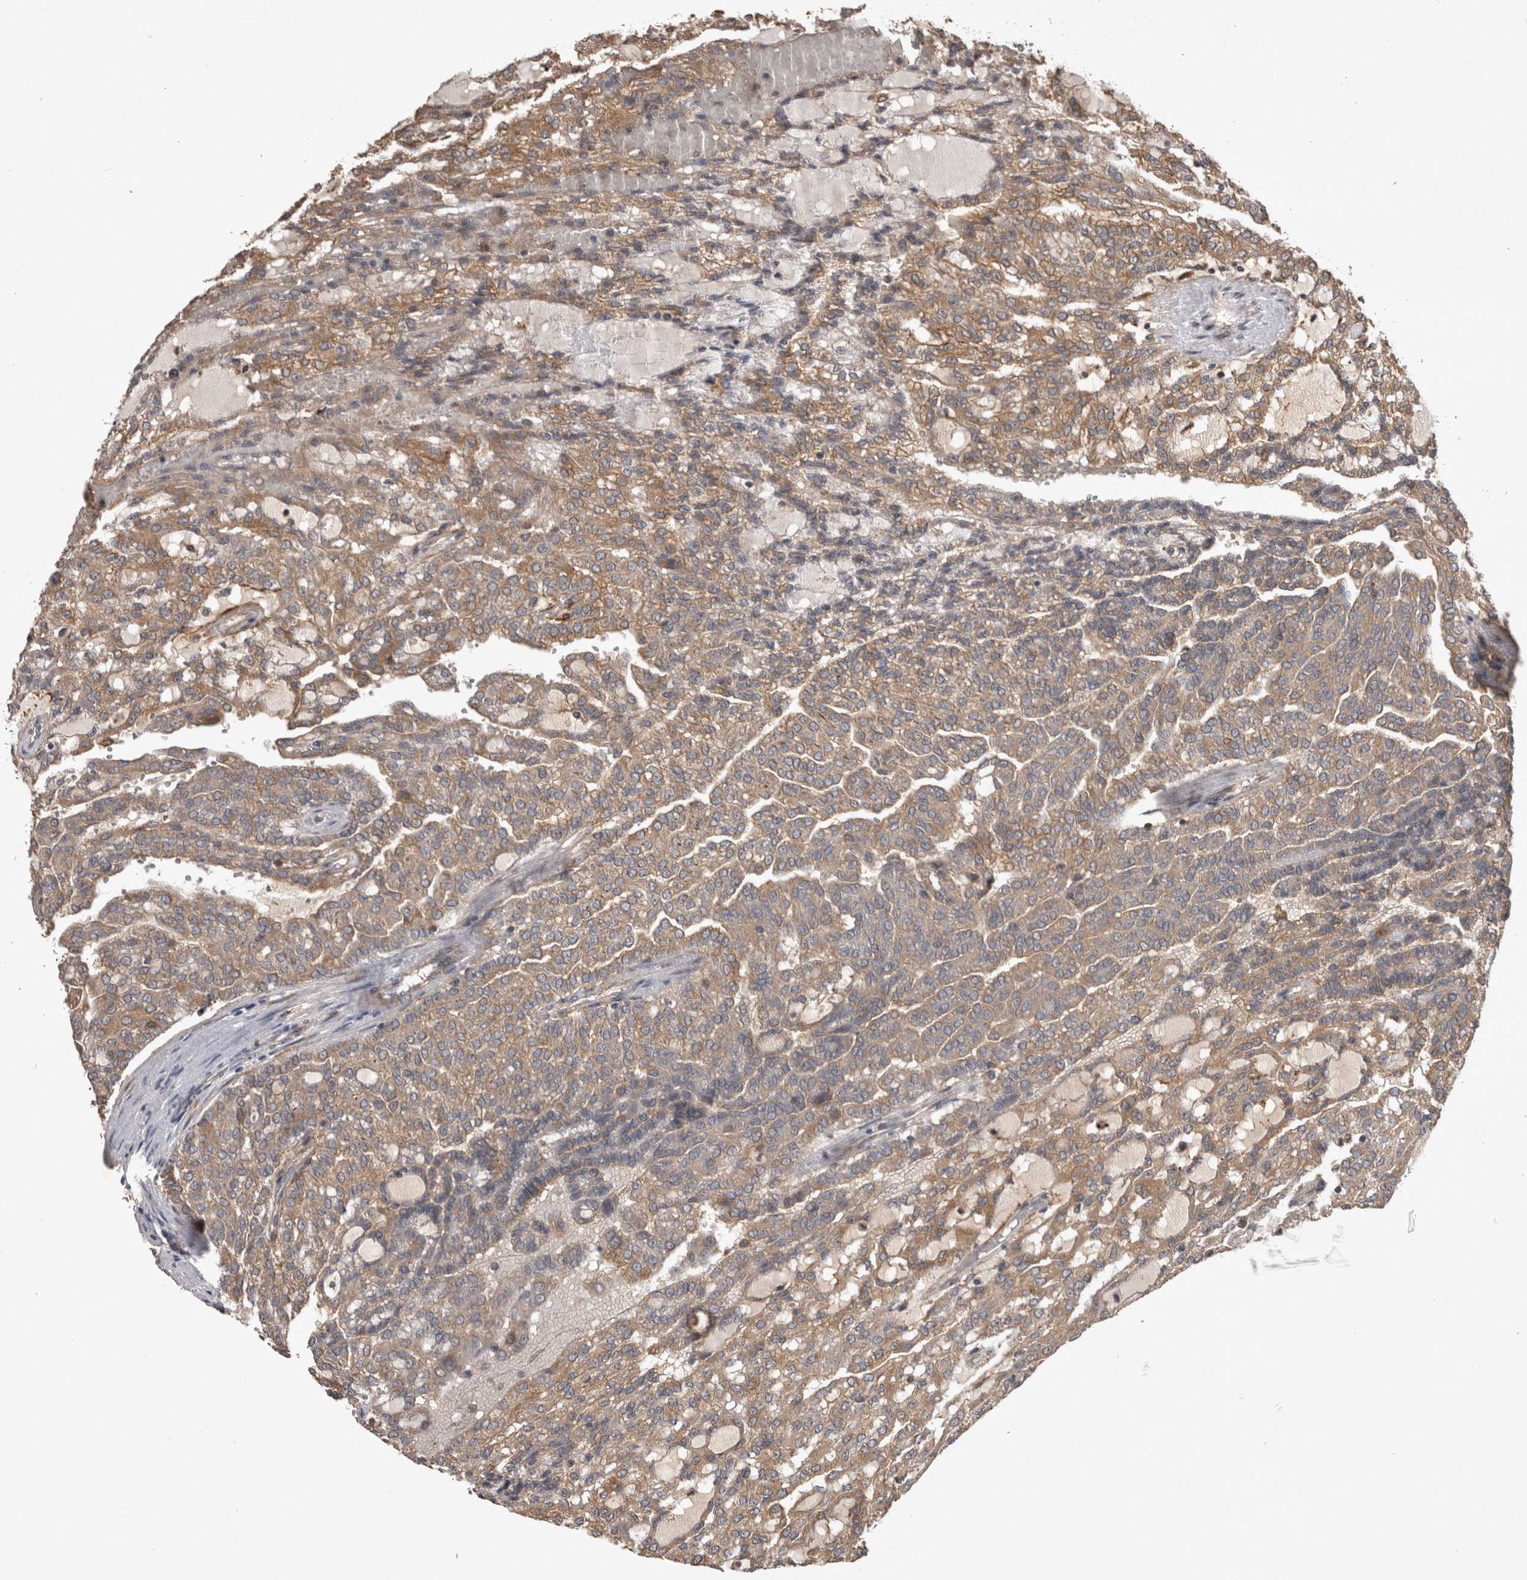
{"staining": {"intensity": "moderate", "quantity": ">75%", "location": "cytoplasmic/membranous"}, "tissue": "renal cancer", "cell_type": "Tumor cells", "image_type": "cancer", "snomed": [{"axis": "morphology", "description": "Adenocarcinoma, NOS"}, {"axis": "topography", "description": "Kidney"}], "caption": "Immunohistochemistry staining of renal cancer (adenocarcinoma), which displays medium levels of moderate cytoplasmic/membranous staining in about >75% of tumor cells indicating moderate cytoplasmic/membranous protein staining. The staining was performed using DAB (brown) for protein detection and nuclei were counterstained in hematoxylin (blue).", "gene": "TRMT61B", "patient": {"sex": "male", "age": 63}}